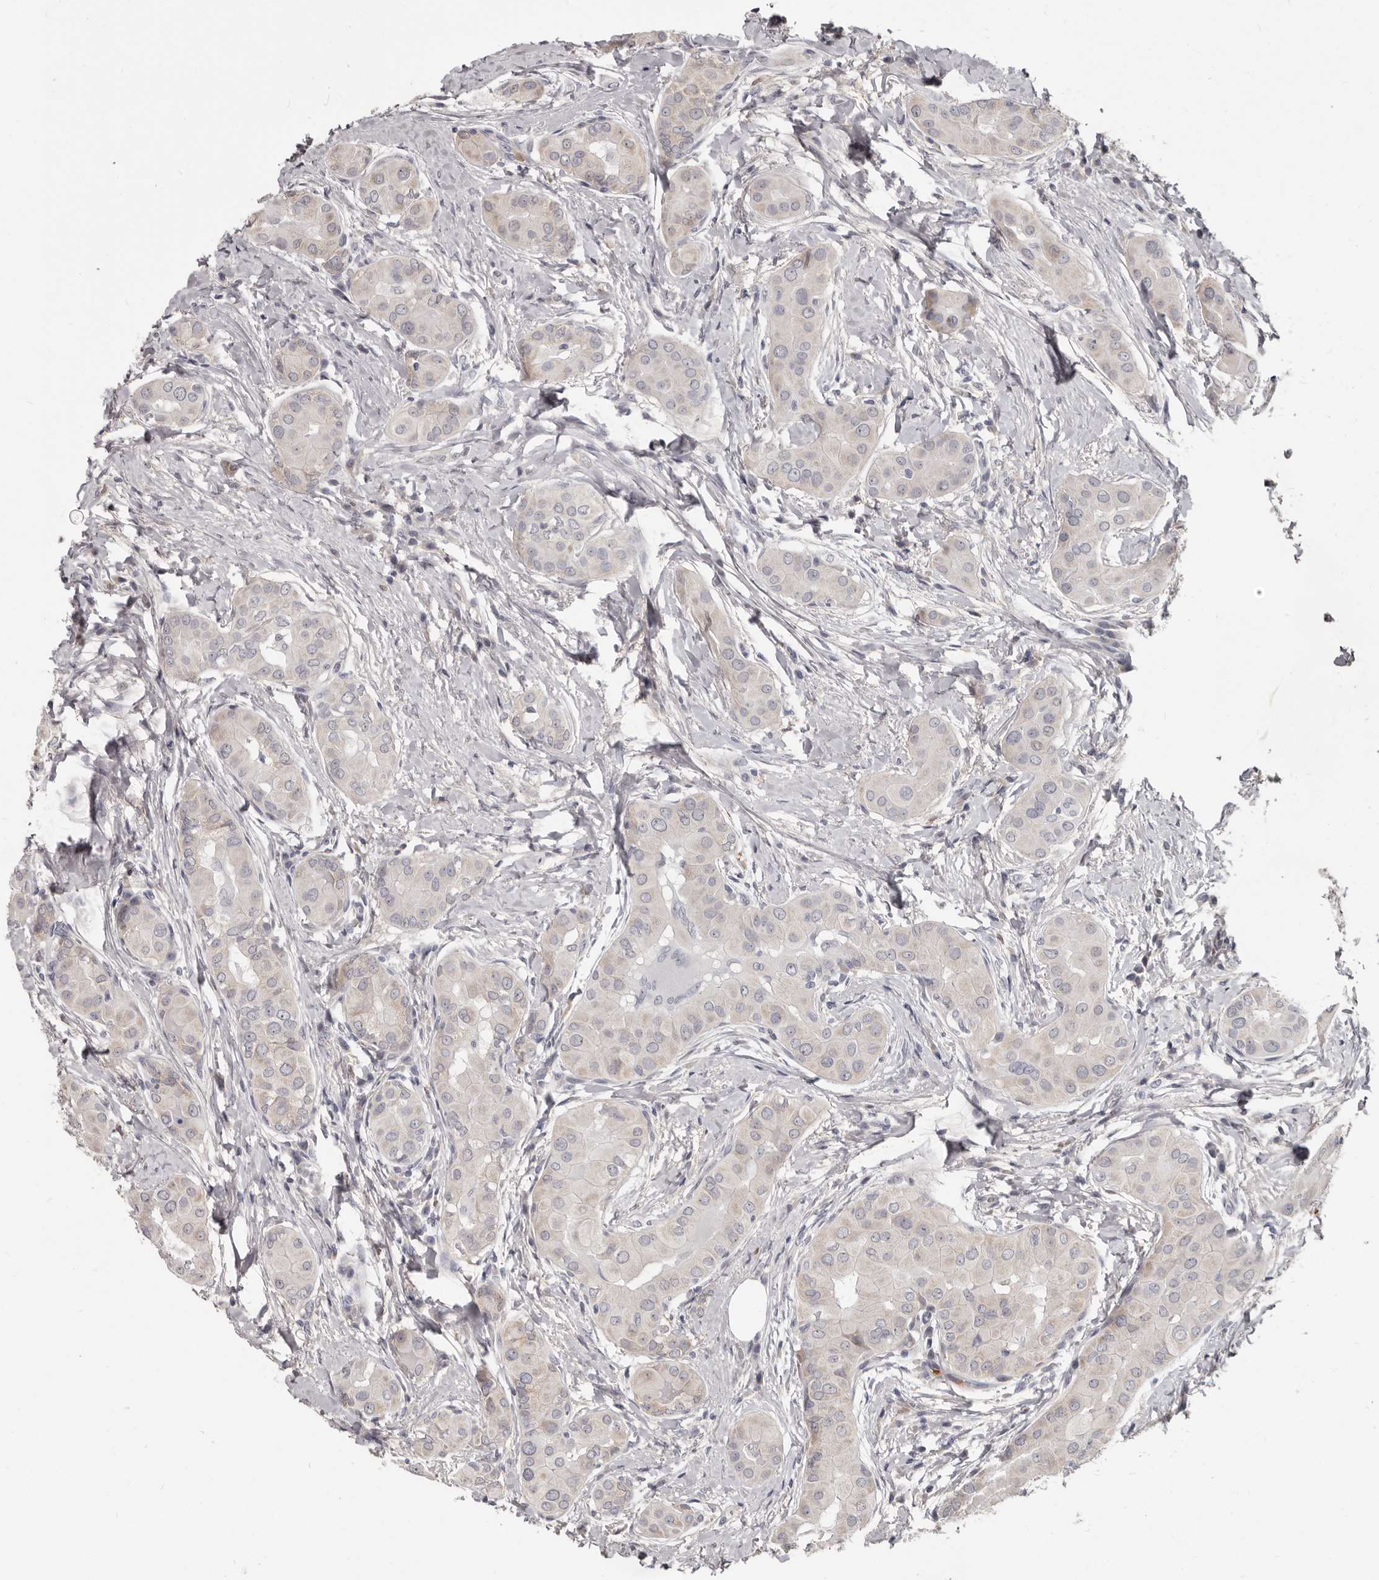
{"staining": {"intensity": "negative", "quantity": "none", "location": "none"}, "tissue": "thyroid cancer", "cell_type": "Tumor cells", "image_type": "cancer", "snomed": [{"axis": "morphology", "description": "Papillary adenocarcinoma, NOS"}, {"axis": "topography", "description": "Thyroid gland"}], "caption": "There is no significant expression in tumor cells of thyroid cancer (papillary adenocarcinoma).", "gene": "GPR157", "patient": {"sex": "male", "age": 33}}